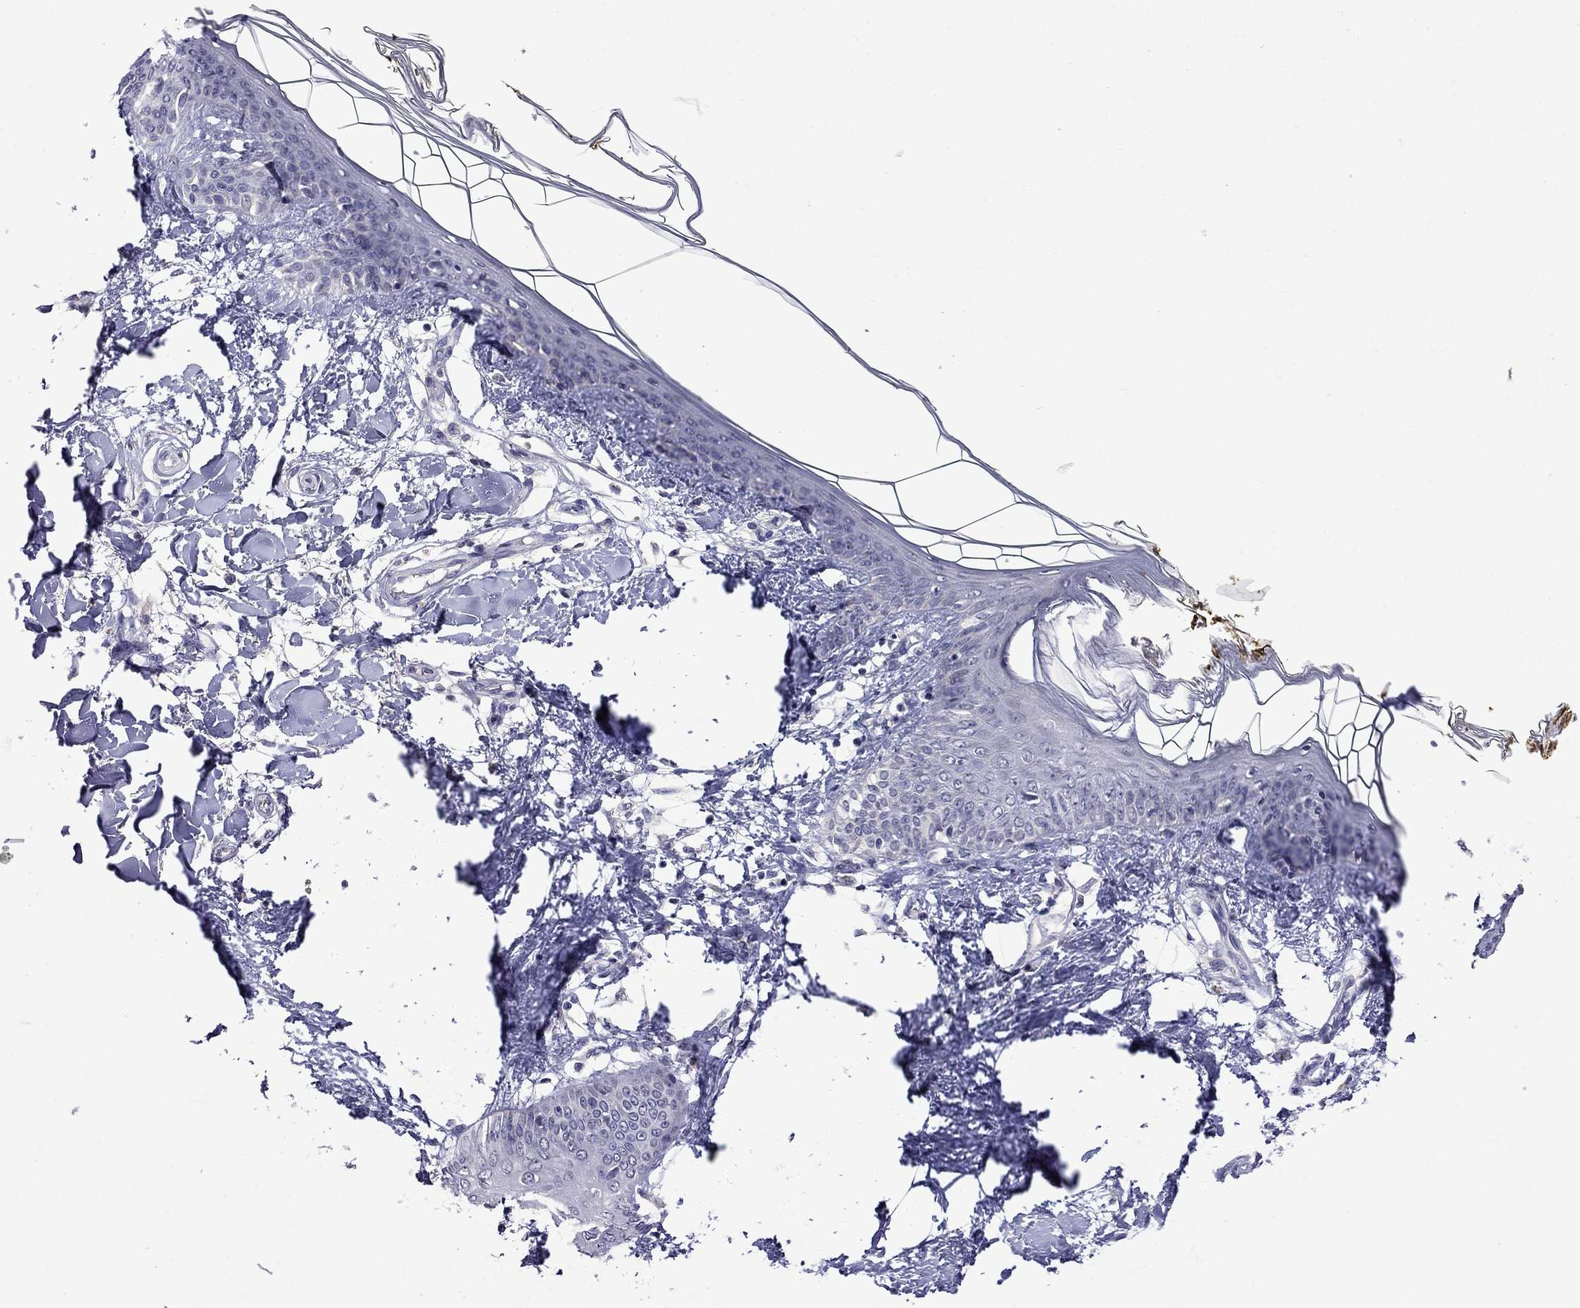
{"staining": {"intensity": "negative", "quantity": "none", "location": "none"}, "tissue": "skin", "cell_type": "Fibroblasts", "image_type": "normal", "snomed": [{"axis": "morphology", "description": "Normal tissue, NOS"}, {"axis": "topography", "description": "Skin"}], "caption": "High power microscopy micrograph of an immunohistochemistry (IHC) micrograph of normal skin, revealing no significant positivity in fibroblasts.", "gene": "STAR", "patient": {"sex": "female", "age": 34}}